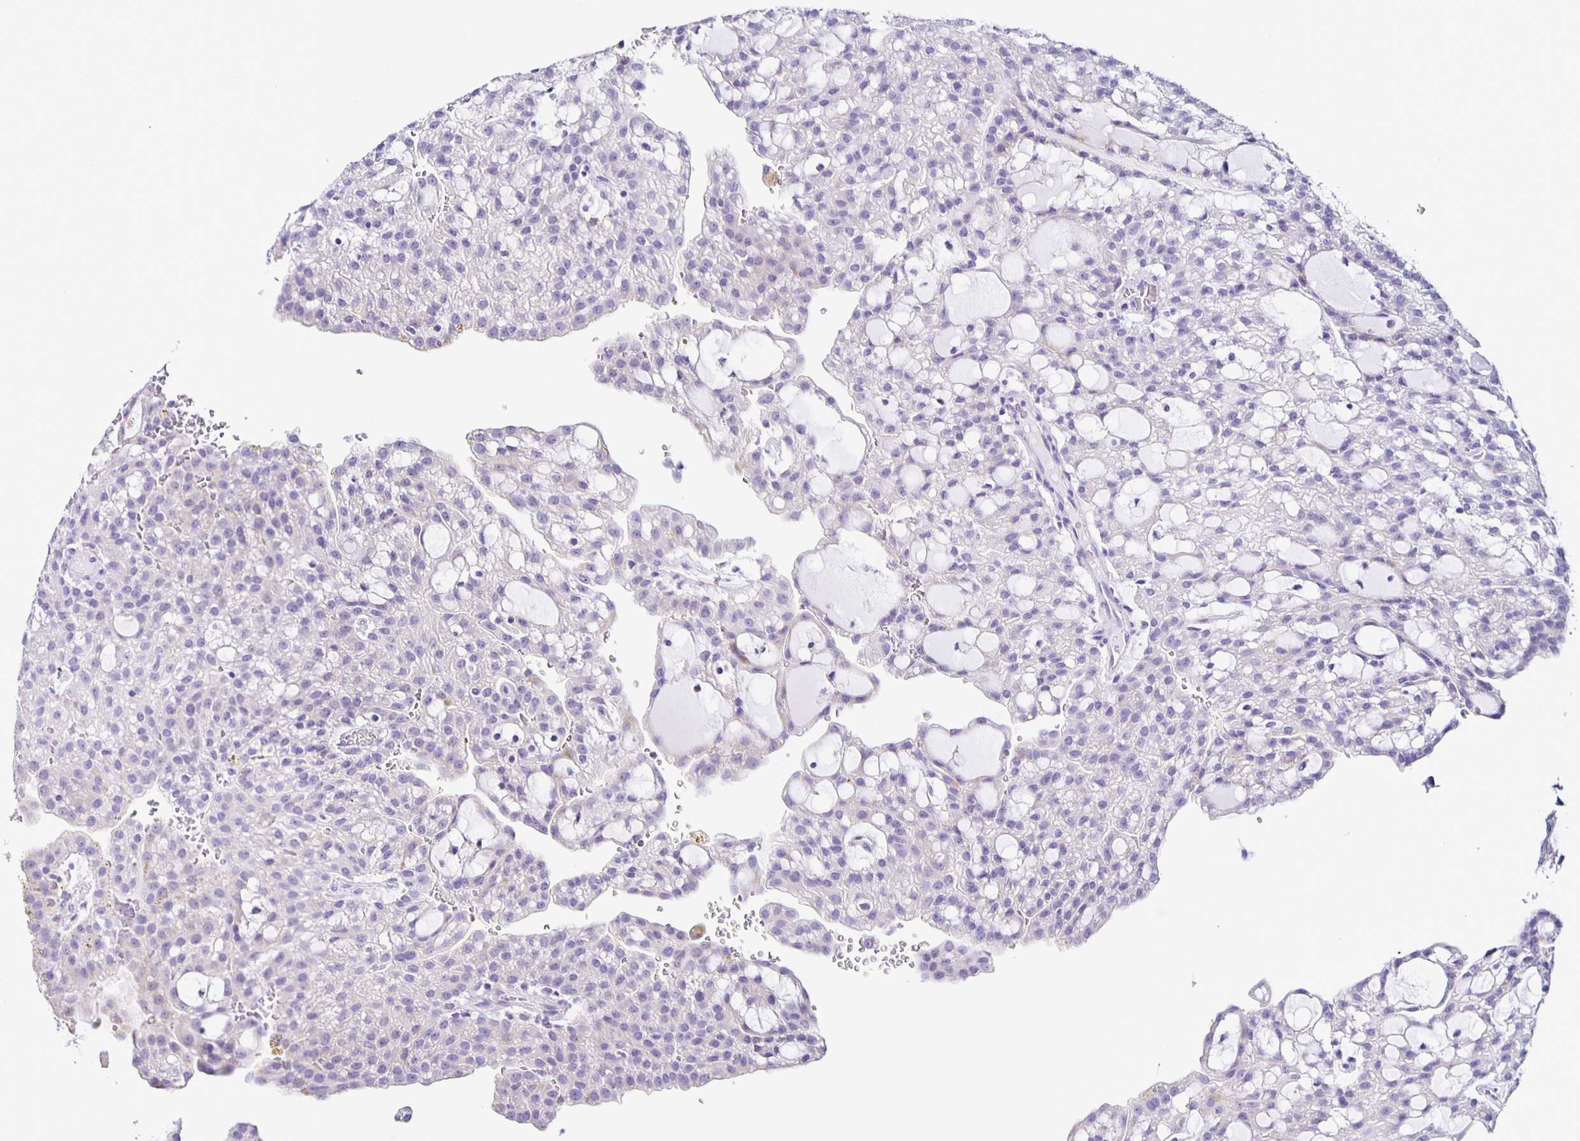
{"staining": {"intensity": "negative", "quantity": "none", "location": "none"}, "tissue": "renal cancer", "cell_type": "Tumor cells", "image_type": "cancer", "snomed": [{"axis": "morphology", "description": "Adenocarcinoma, NOS"}, {"axis": "topography", "description": "Kidney"}], "caption": "The micrograph displays no staining of tumor cells in renal cancer.", "gene": "AQP6", "patient": {"sex": "male", "age": 63}}